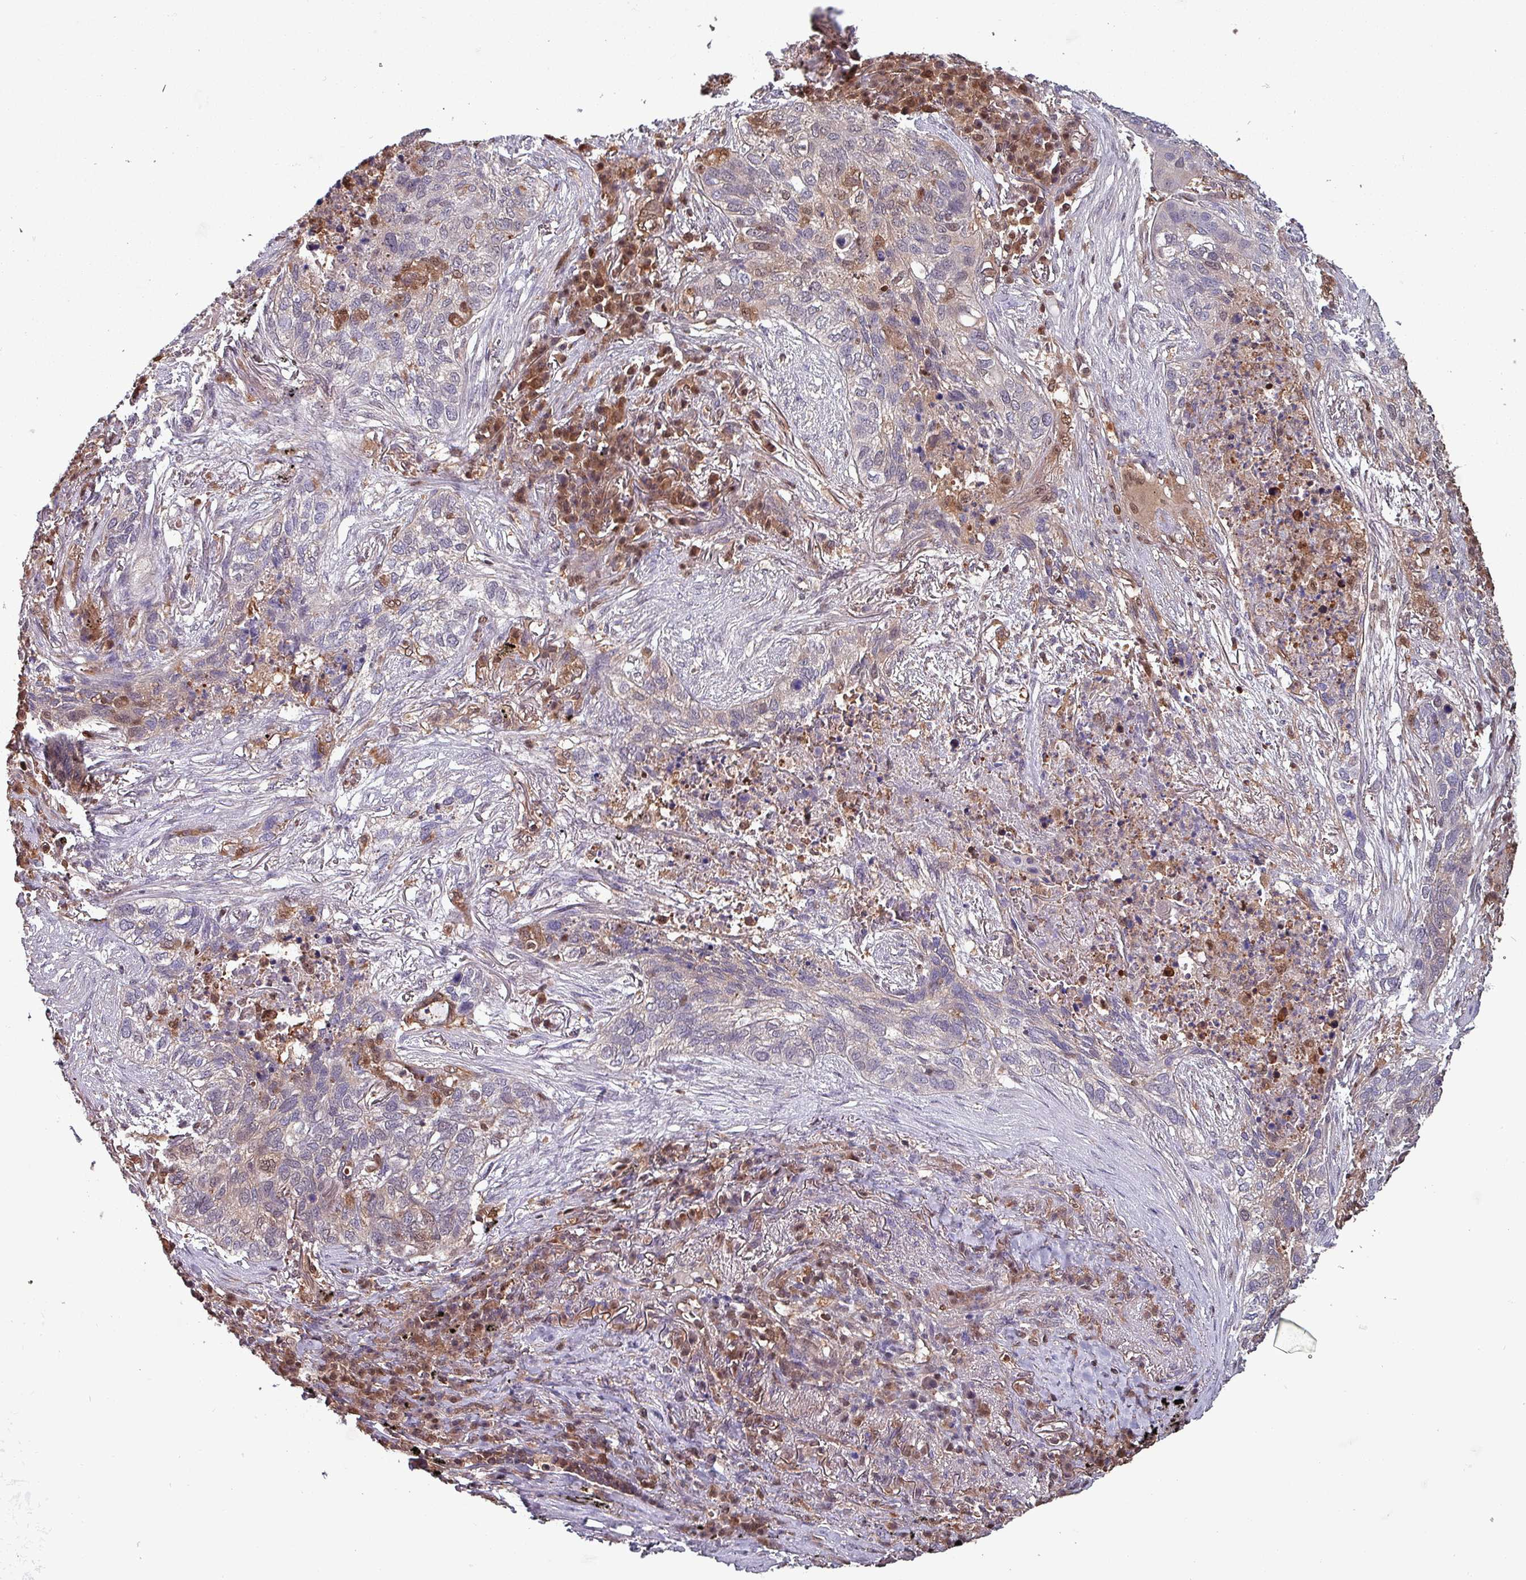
{"staining": {"intensity": "moderate", "quantity": "<25%", "location": "cytoplasmic/membranous,nuclear"}, "tissue": "lung cancer", "cell_type": "Tumor cells", "image_type": "cancer", "snomed": [{"axis": "morphology", "description": "Squamous cell carcinoma, NOS"}, {"axis": "topography", "description": "Lung"}], "caption": "Protein positivity by IHC demonstrates moderate cytoplasmic/membranous and nuclear expression in about <25% of tumor cells in squamous cell carcinoma (lung).", "gene": "PSMB8", "patient": {"sex": "female", "age": 63}}